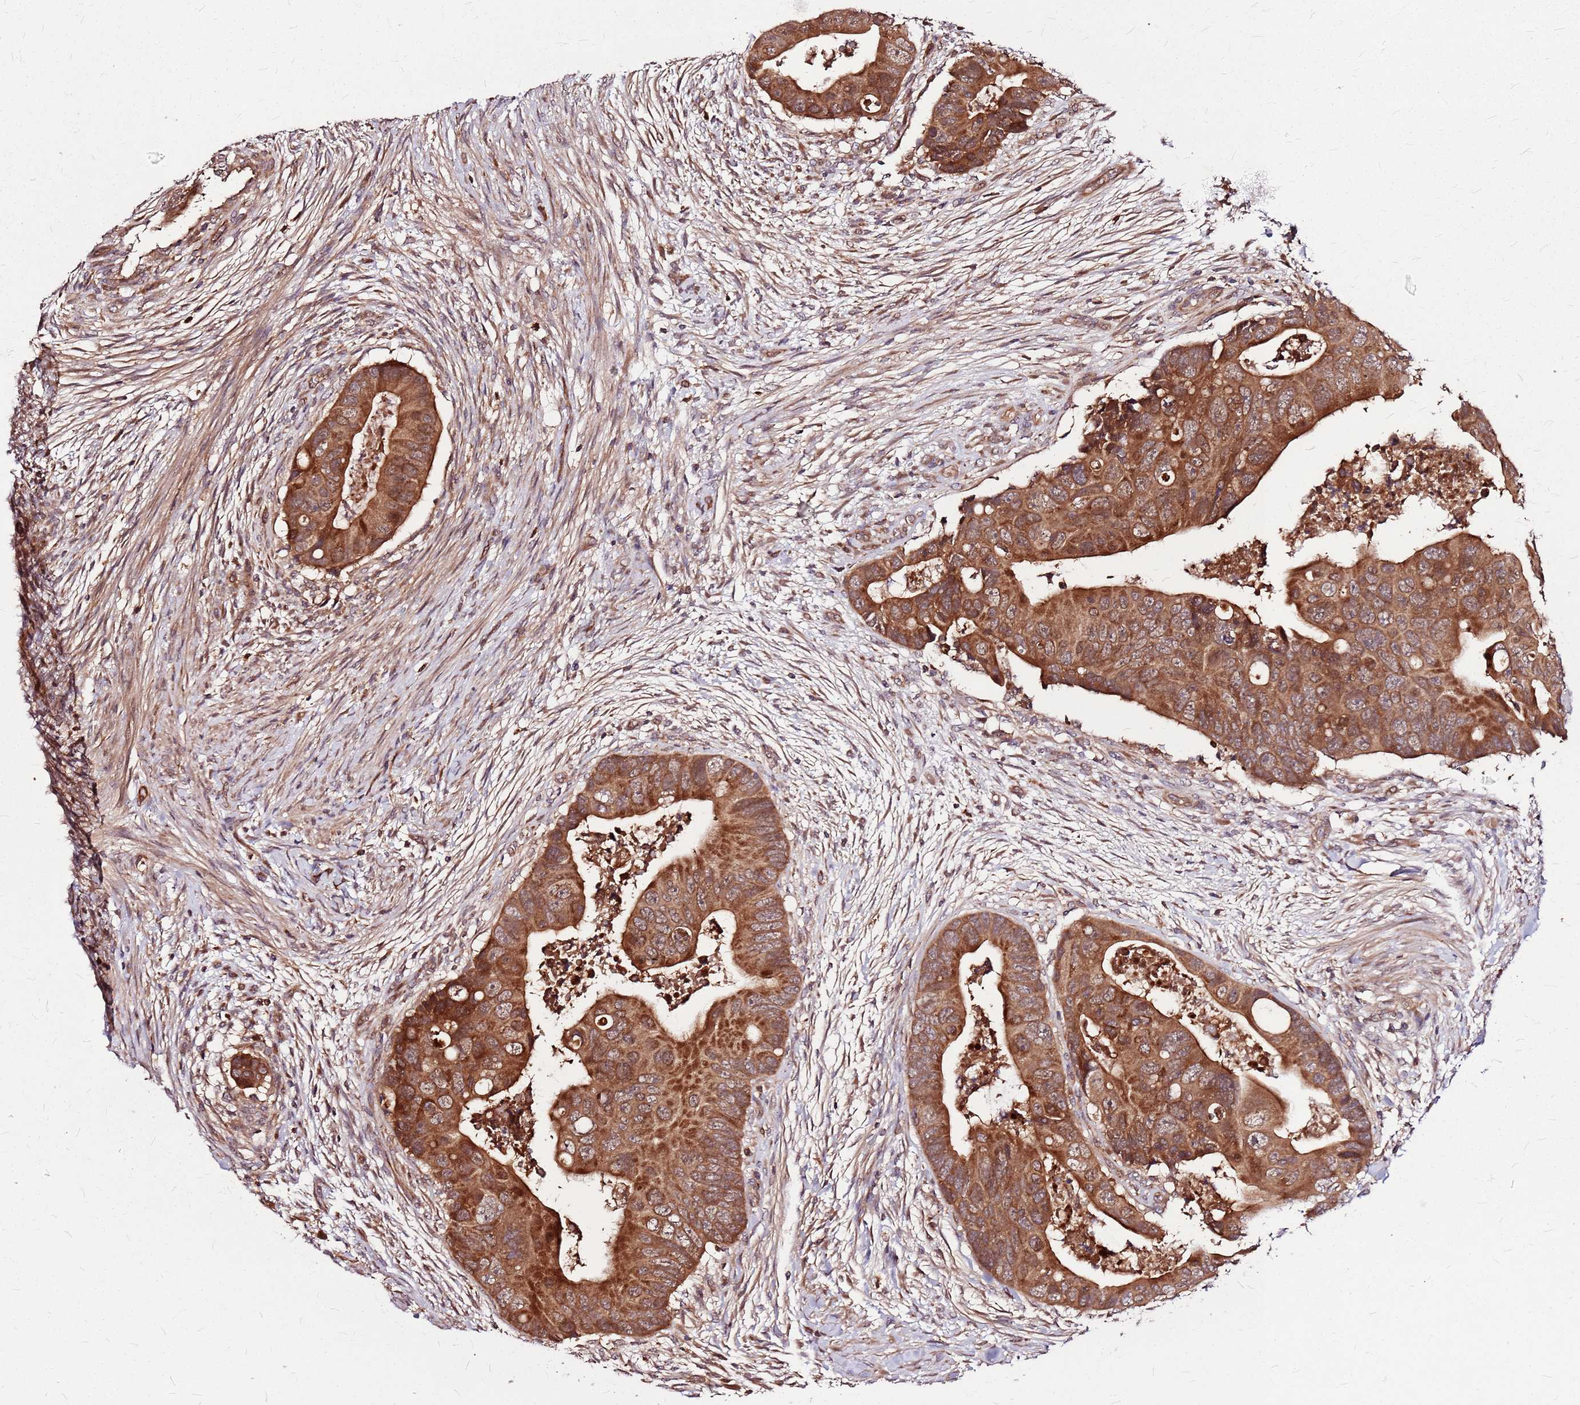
{"staining": {"intensity": "strong", "quantity": ">75%", "location": "cytoplasmic/membranous"}, "tissue": "colorectal cancer", "cell_type": "Tumor cells", "image_type": "cancer", "snomed": [{"axis": "morphology", "description": "Adenocarcinoma, NOS"}, {"axis": "topography", "description": "Rectum"}], "caption": "Immunohistochemical staining of human colorectal cancer reveals high levels of strong cytoplasmic/membranous staining in approximately >75% of tumor cells.", "gene": "LYPLAL1", "patient": {"sex": "female", "age": 78}}